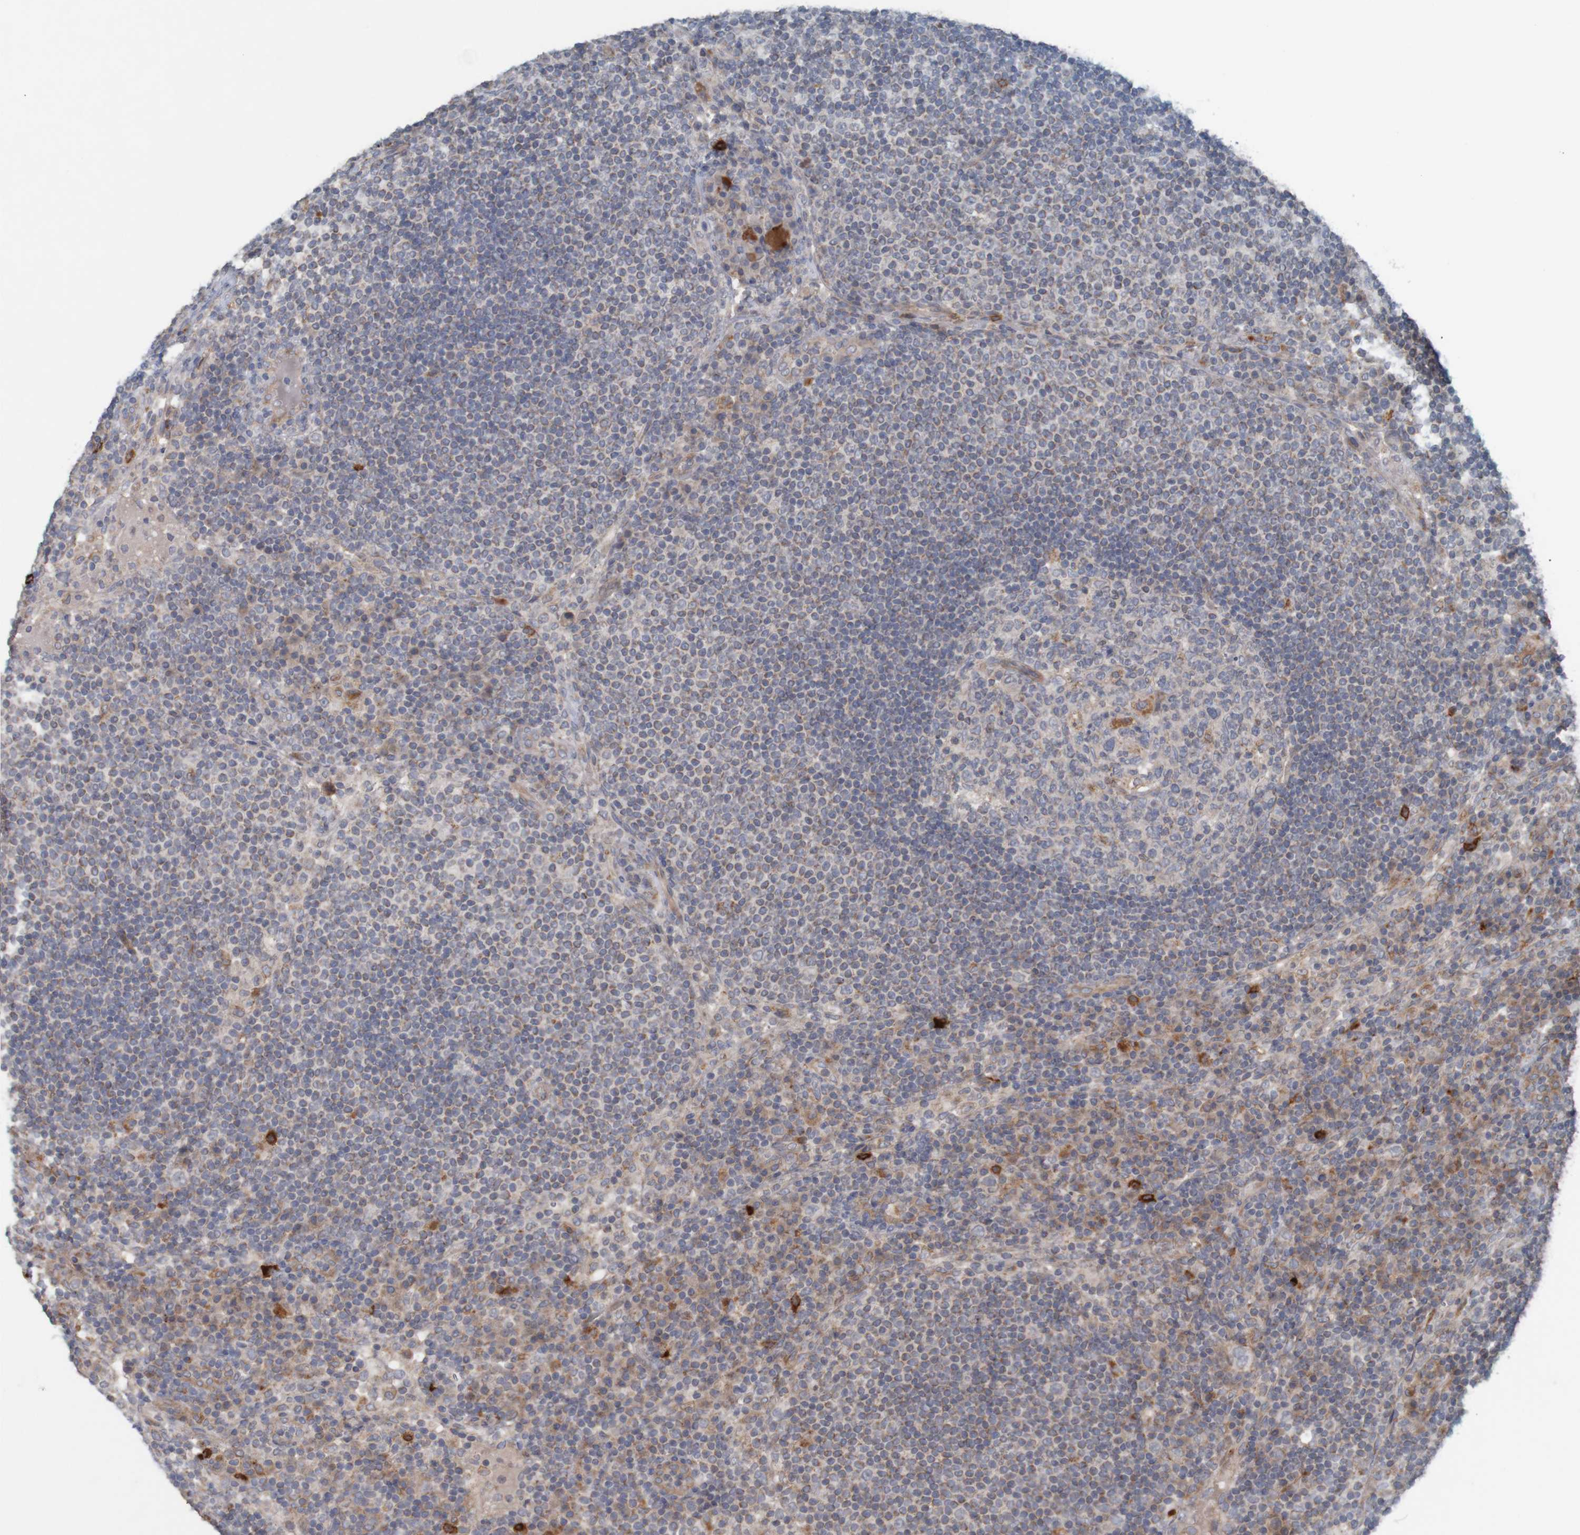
{"staining": {"intensity": "weak", "quantity": "25%-75%", "location": "cytoplasmic/membranous"}, "tissue": "lymph node", "cell_type": "Germinal center cells", "image_type": "normal", "snomed": [{"axis": "morphology", "description": "Normal tissue, NOS"}, {"axis": "topography", "description": "Lymph node"}], "caption": "A micrograph showing weak cytoplasmic/membranous staining in about 25%-75% of germinal center cells in benign lymph node, as visualized by brown immunohistochemical staining.", "gene": "B3GAT2", "patient": {"sex": "female", "age": 53}}